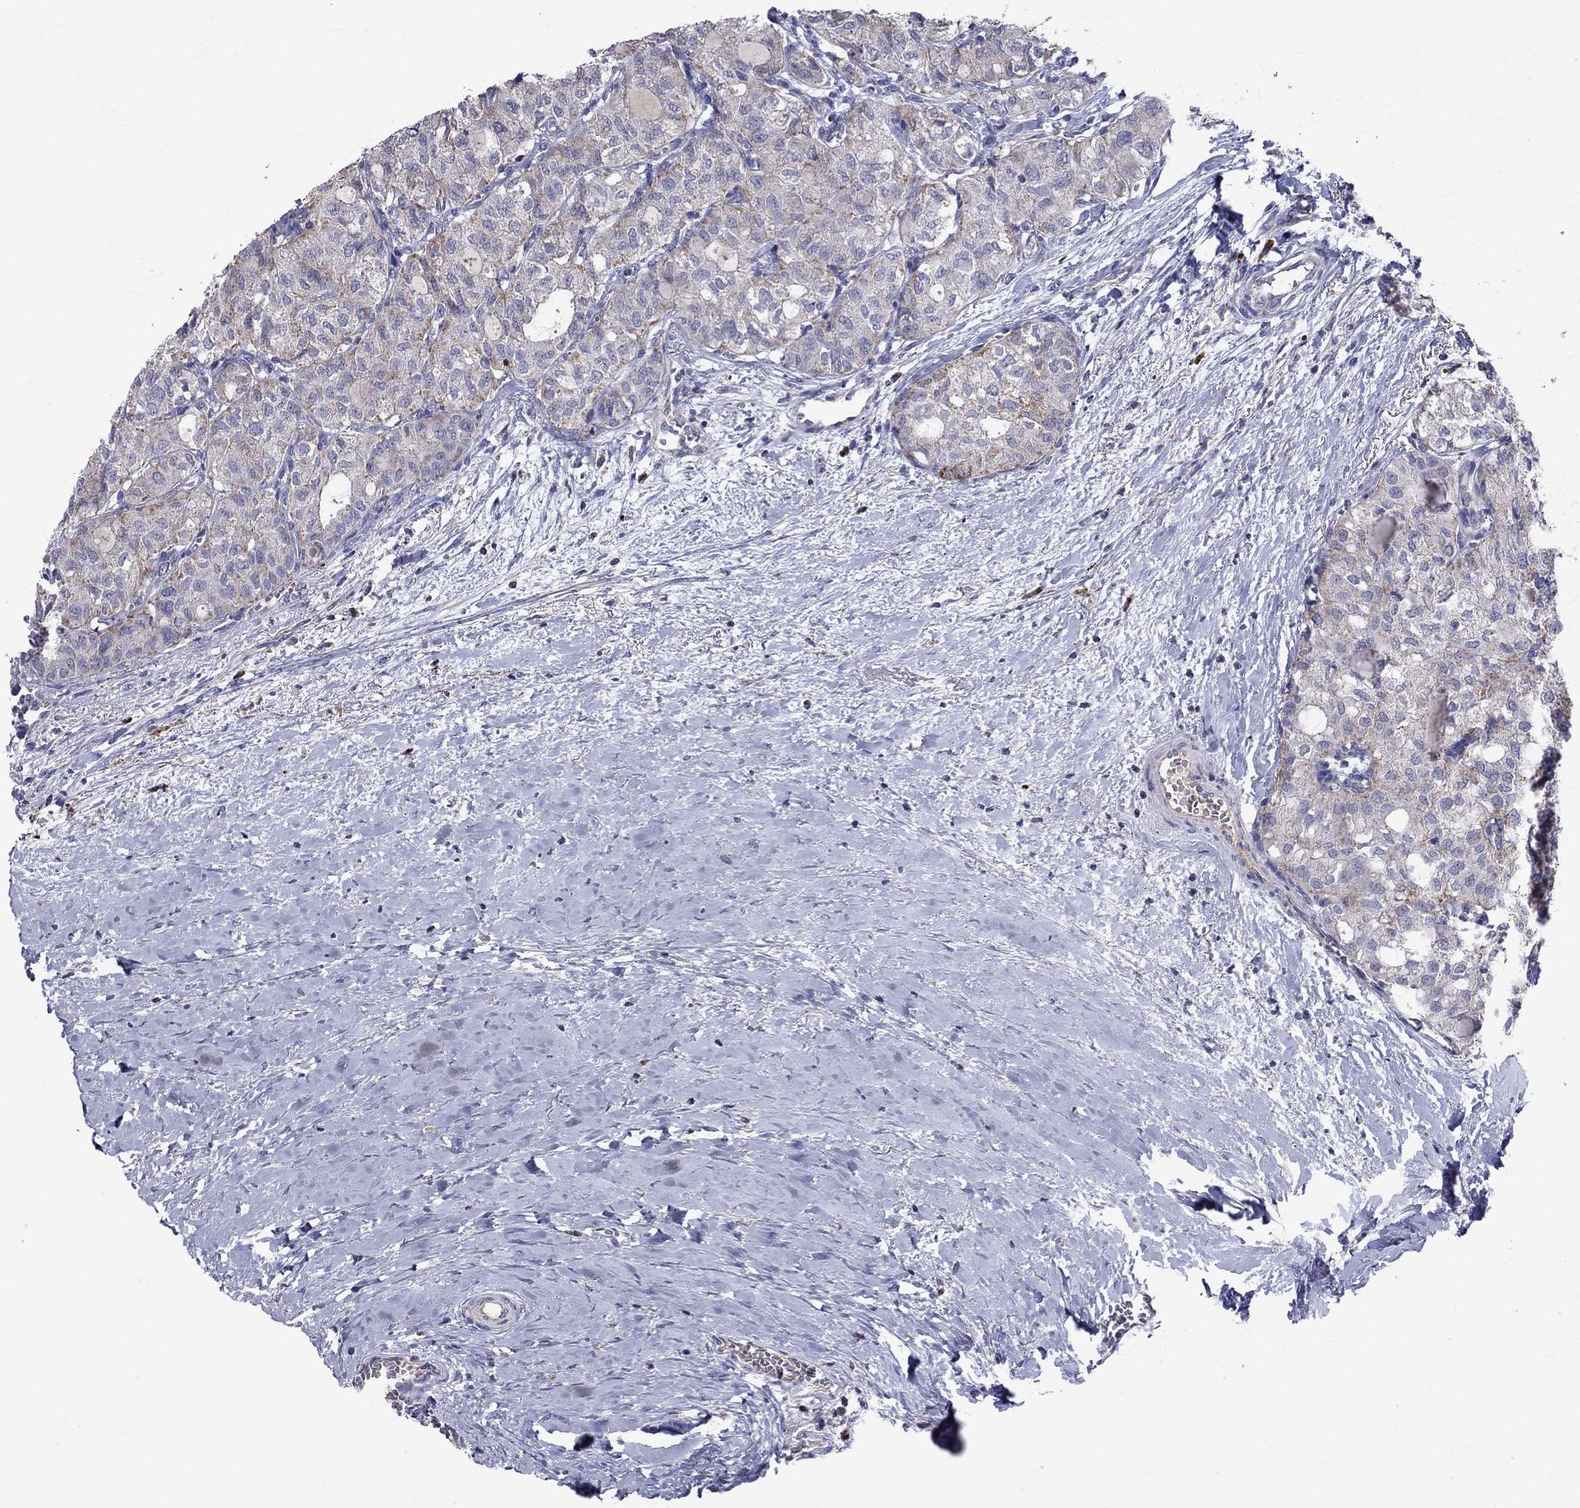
{"staining": {"intensity": "negative", "quantity": "none", "location": "none"}, "tissue": "thyroid cancer", "cell_type": "Tumor cells", "image_type": "cancer", "snomed": [{"axis": "morphology", "description": "Follicular adenoma carcinoma, NOS"}, {"axis": "topography", "description": "Thyroid gland"}], "caption": "High power microscopy micrograph of an IHC photomicrograph of follicular adenoma carcinoma (thyroid), revealing no significant expression in tumor cells.", "gene": "SLC4A10", "patient": {"sex": "male", "age": 75}}